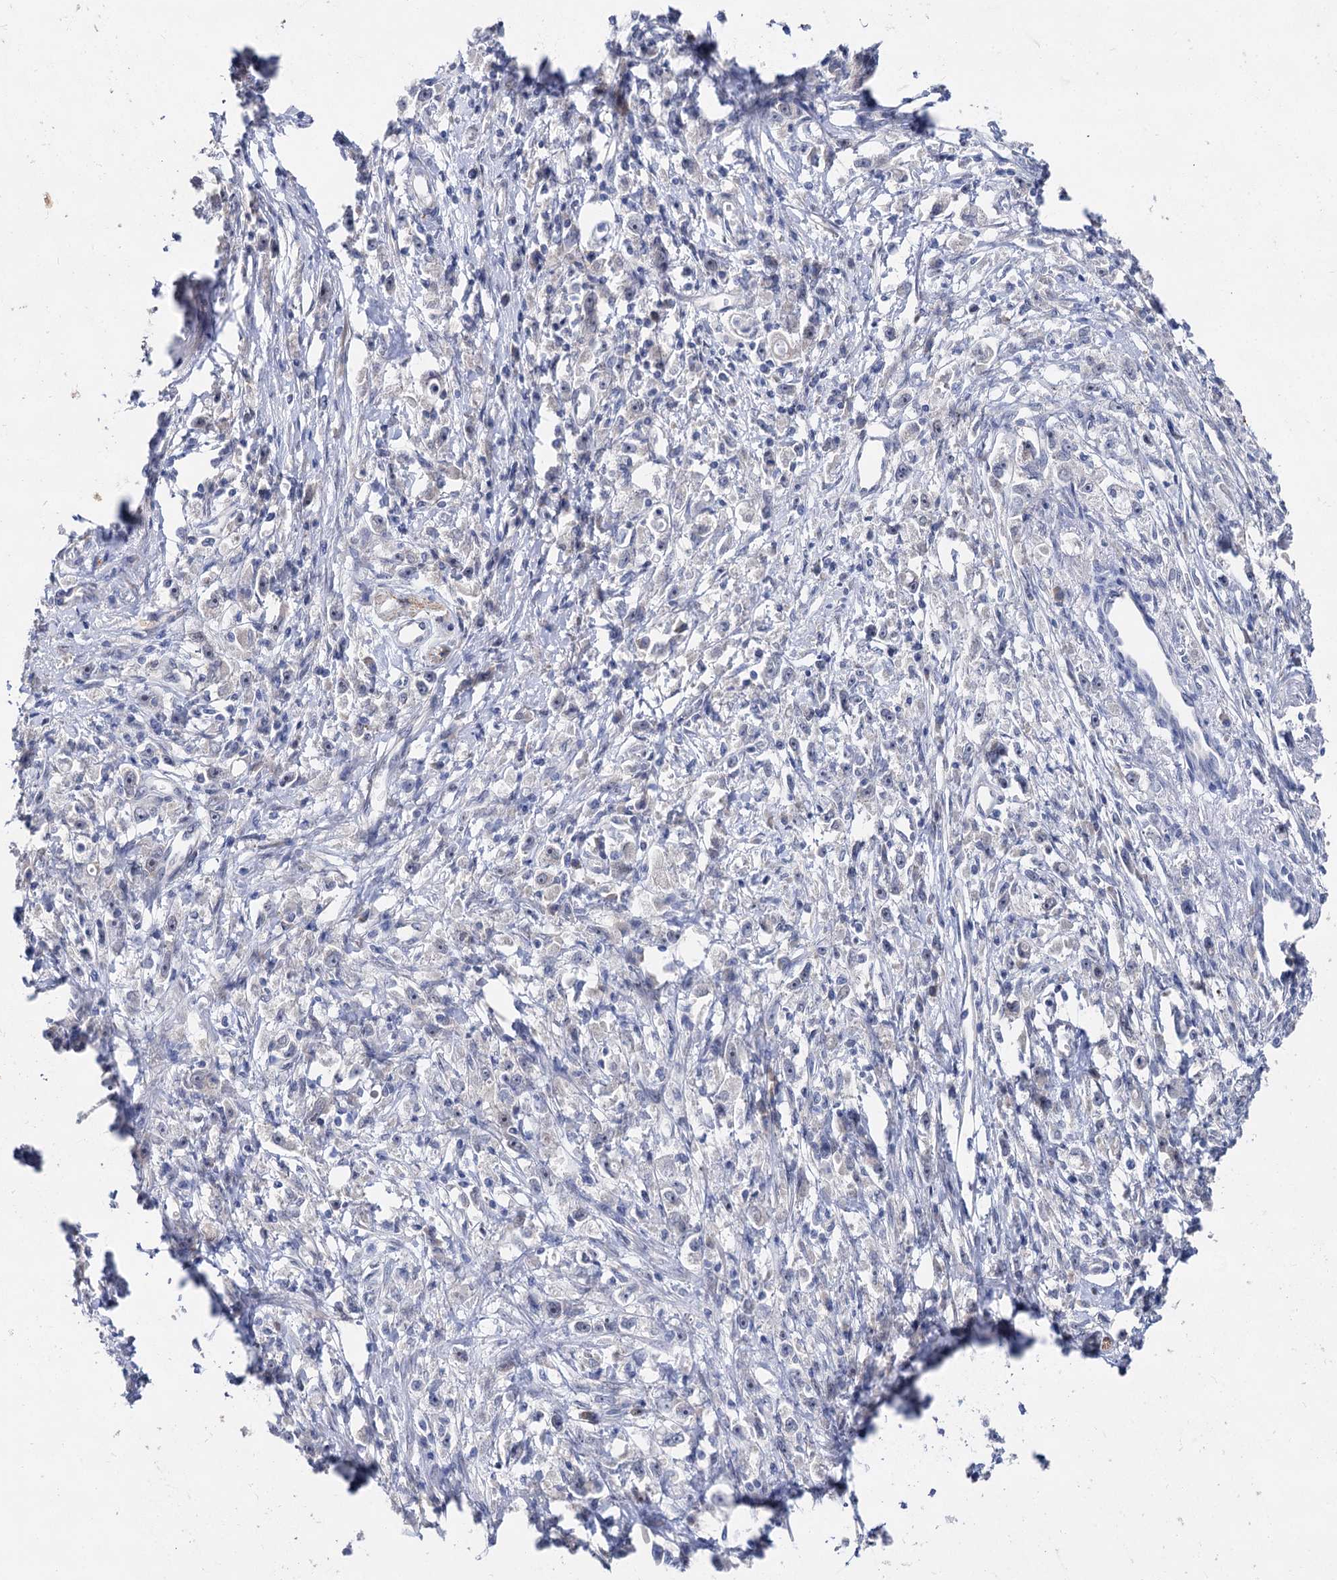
{"staining": {"intensity": "negative", "quantity": "none", "location": "none"}, "tissue": "stomach cancer", "cell_type": "Tumor cells", "image_type": "cancer", "snomed": [{"axis": "morphology", "description": "Adenocarcinoma, NOS"}, {"axis": "topography", "description": "Stomach"}], "caption": "This is a micrograph of IHC staining of stomach adenocarcinoma, which shows no staining in tumor cells.", "gene": "CAPRIN2", "patient": {"sex": "female", "age": 59}}